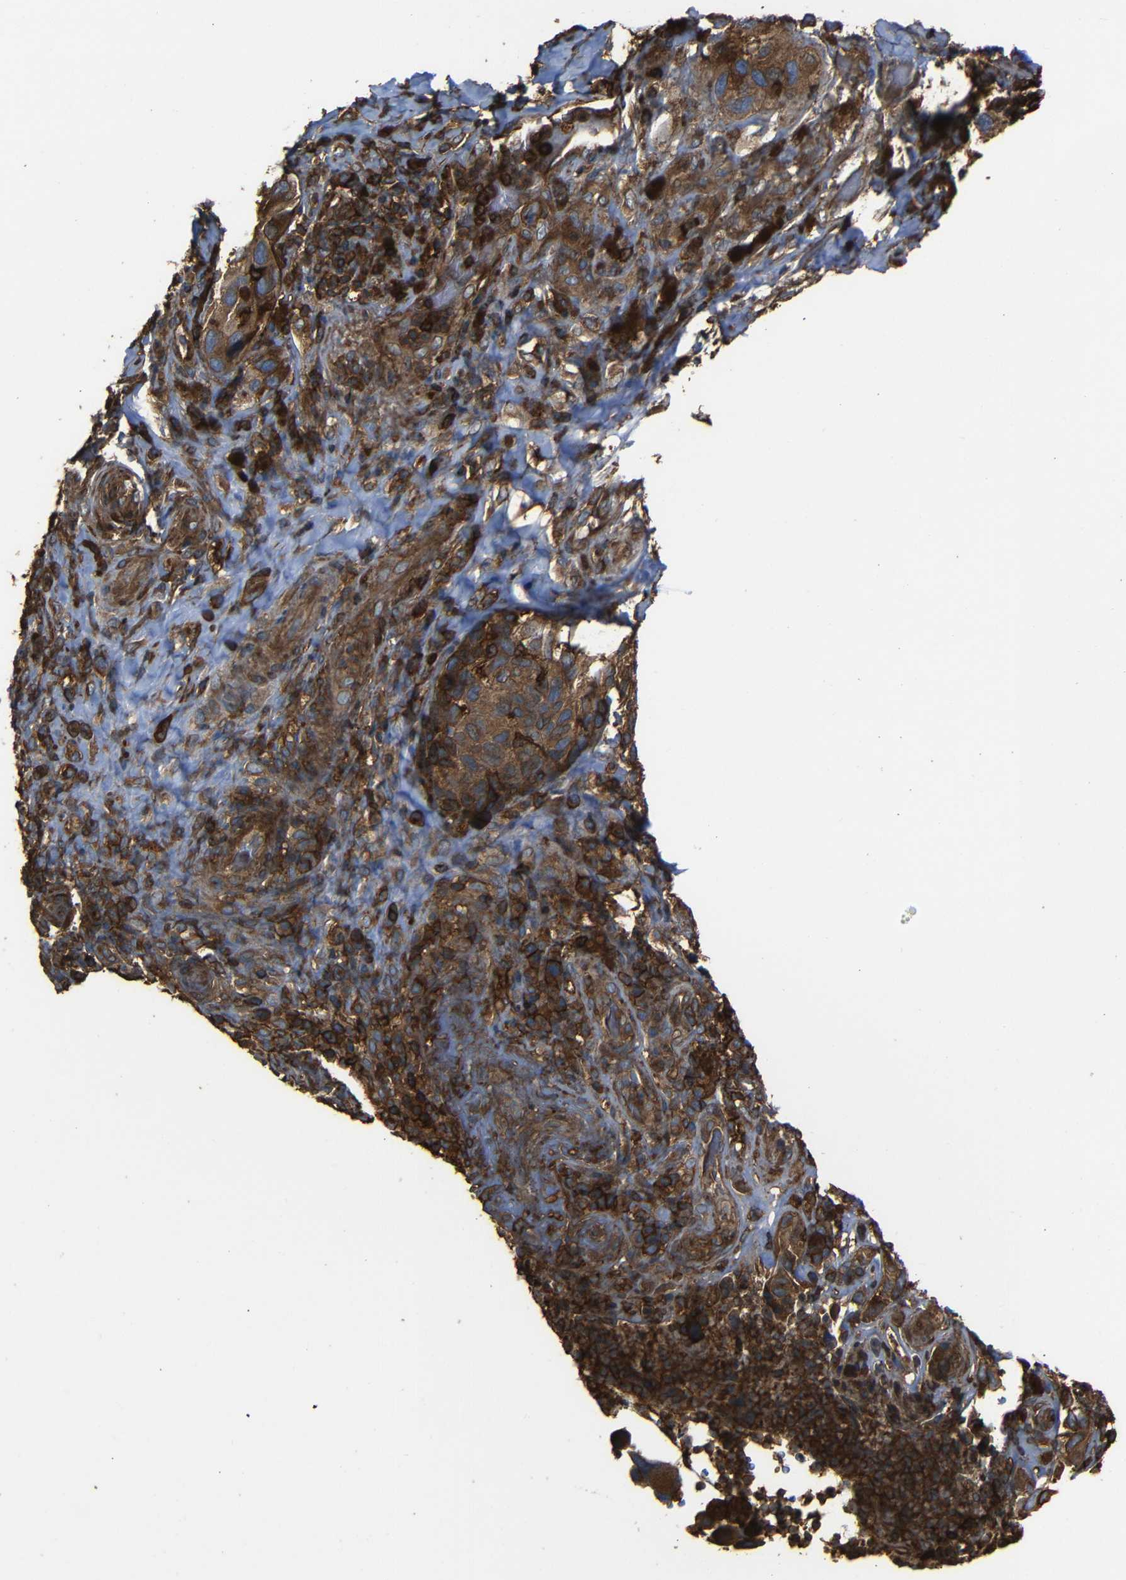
{"staining": {"intensity": "moderate", "quantity": ">75%", "location": "cytoplasmic/membranous"}, "tissue": "melanoma", "cell_type": "Tumor cells", "image_type": "cancer", "snomed": [{"axis": "morphology", "description": "Malignant melanoma, NOS"}, {"axis": "topography", "description": "Skin"}], "caption": "Immunohistochemical staining of human melanoma reveals medium levels of moderate cytoplasmic/membranous protein staining in about >75% of tumor cells.", "gene": "ADGRE5", "patient": {"sex": "female", "age": 73}}